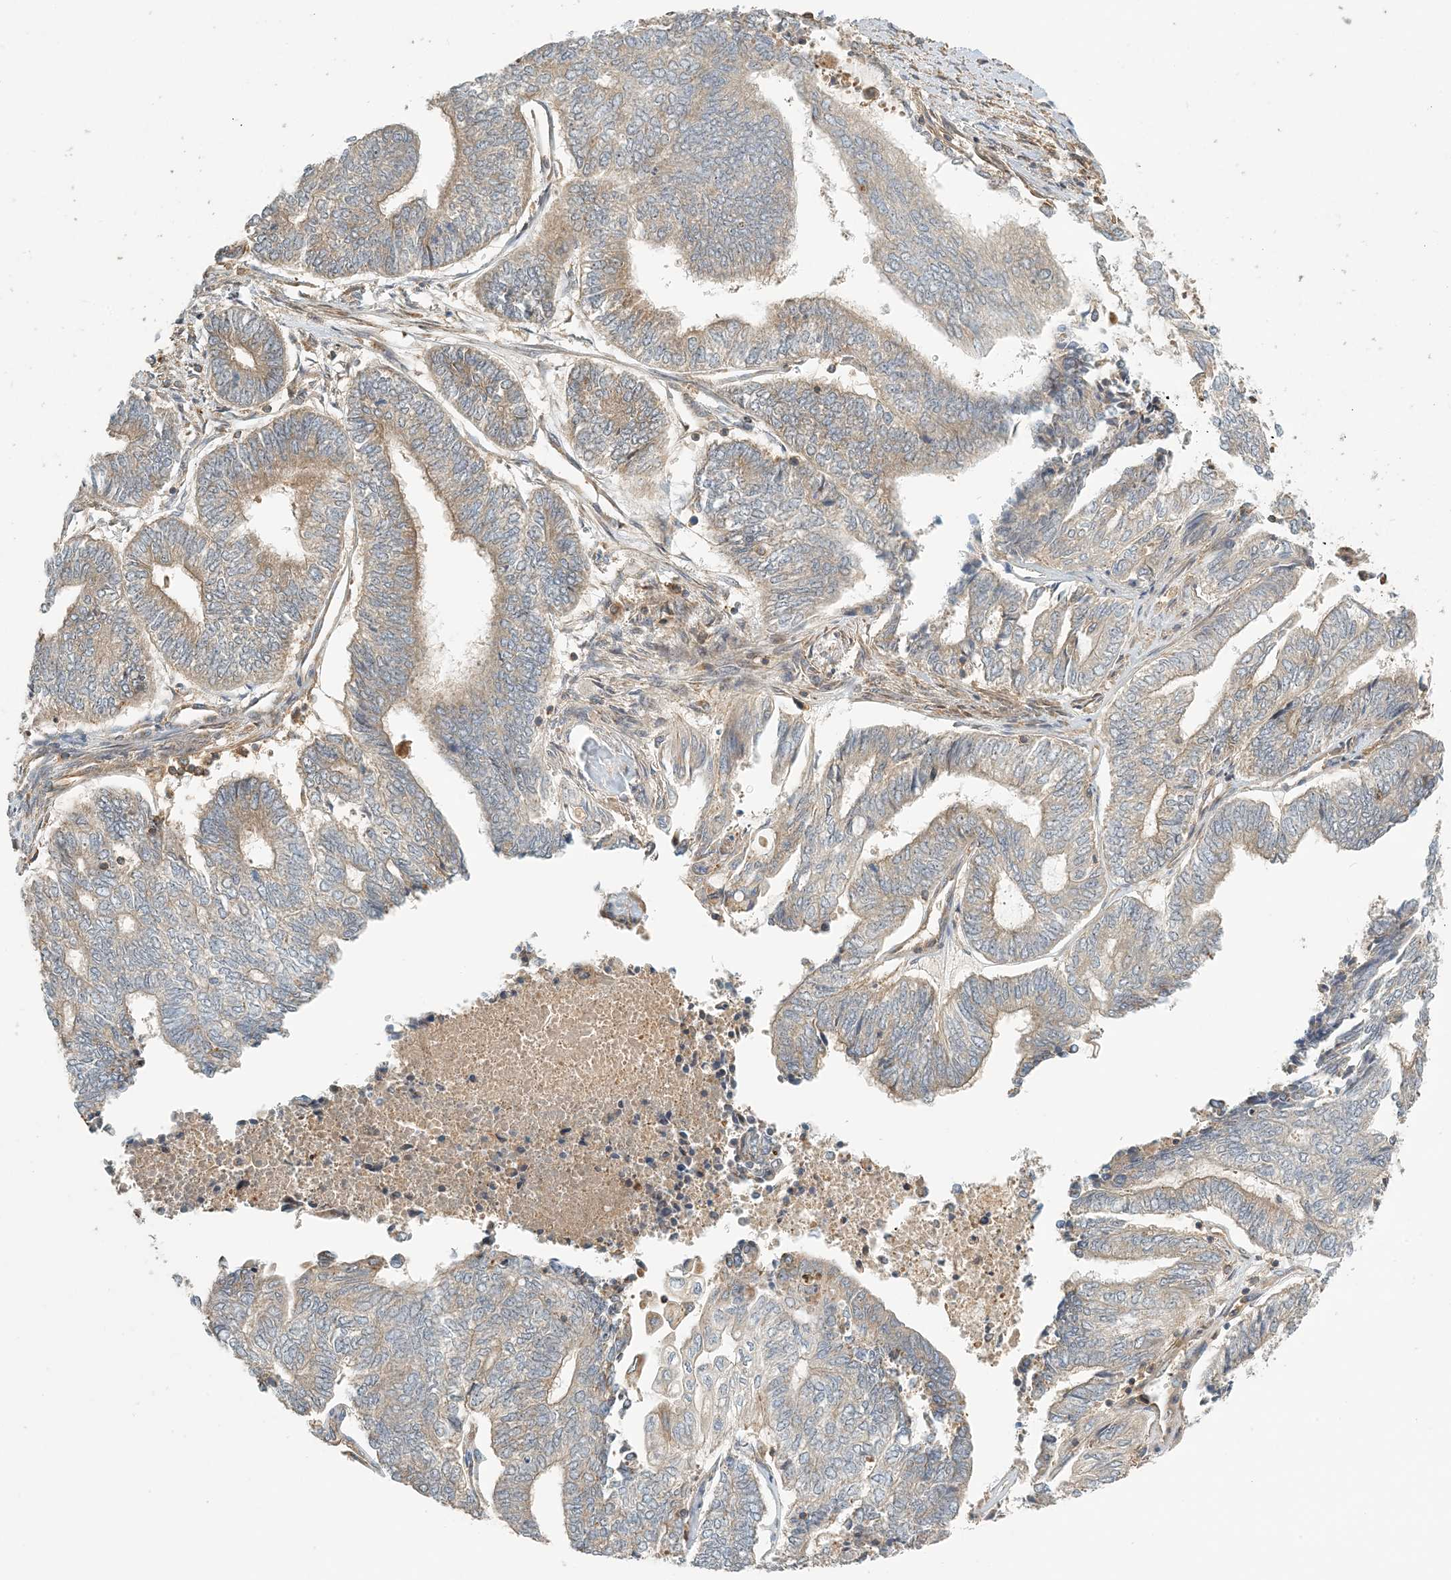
{"staining": {"intensity": "weak", "quantity": "25%-75%", "location": "cytoplasmic/membranous"}, "tissue": "endometrial cancer", "cell_type": "Tumor cells", "image_type": "cancer", "snomed": [{"axis": "morphology", "description": "Adenocarcinoma, NOS"}, {"axis": "topography", "description": "Uterus"}, {"axis": "topography", "description": "Endometrium"}], "caption": "Brown immunohistochemical staining in human endometrial cancer demonstrates weak cytoplasmic/membranous expression in about 25%-75% of tumor cells. Immunohistochemistry stains the protein of interest in brown and the nuclei are stained blue.", "gene": "COLEC11", "patient": {"sex": "female", "age": 70}}